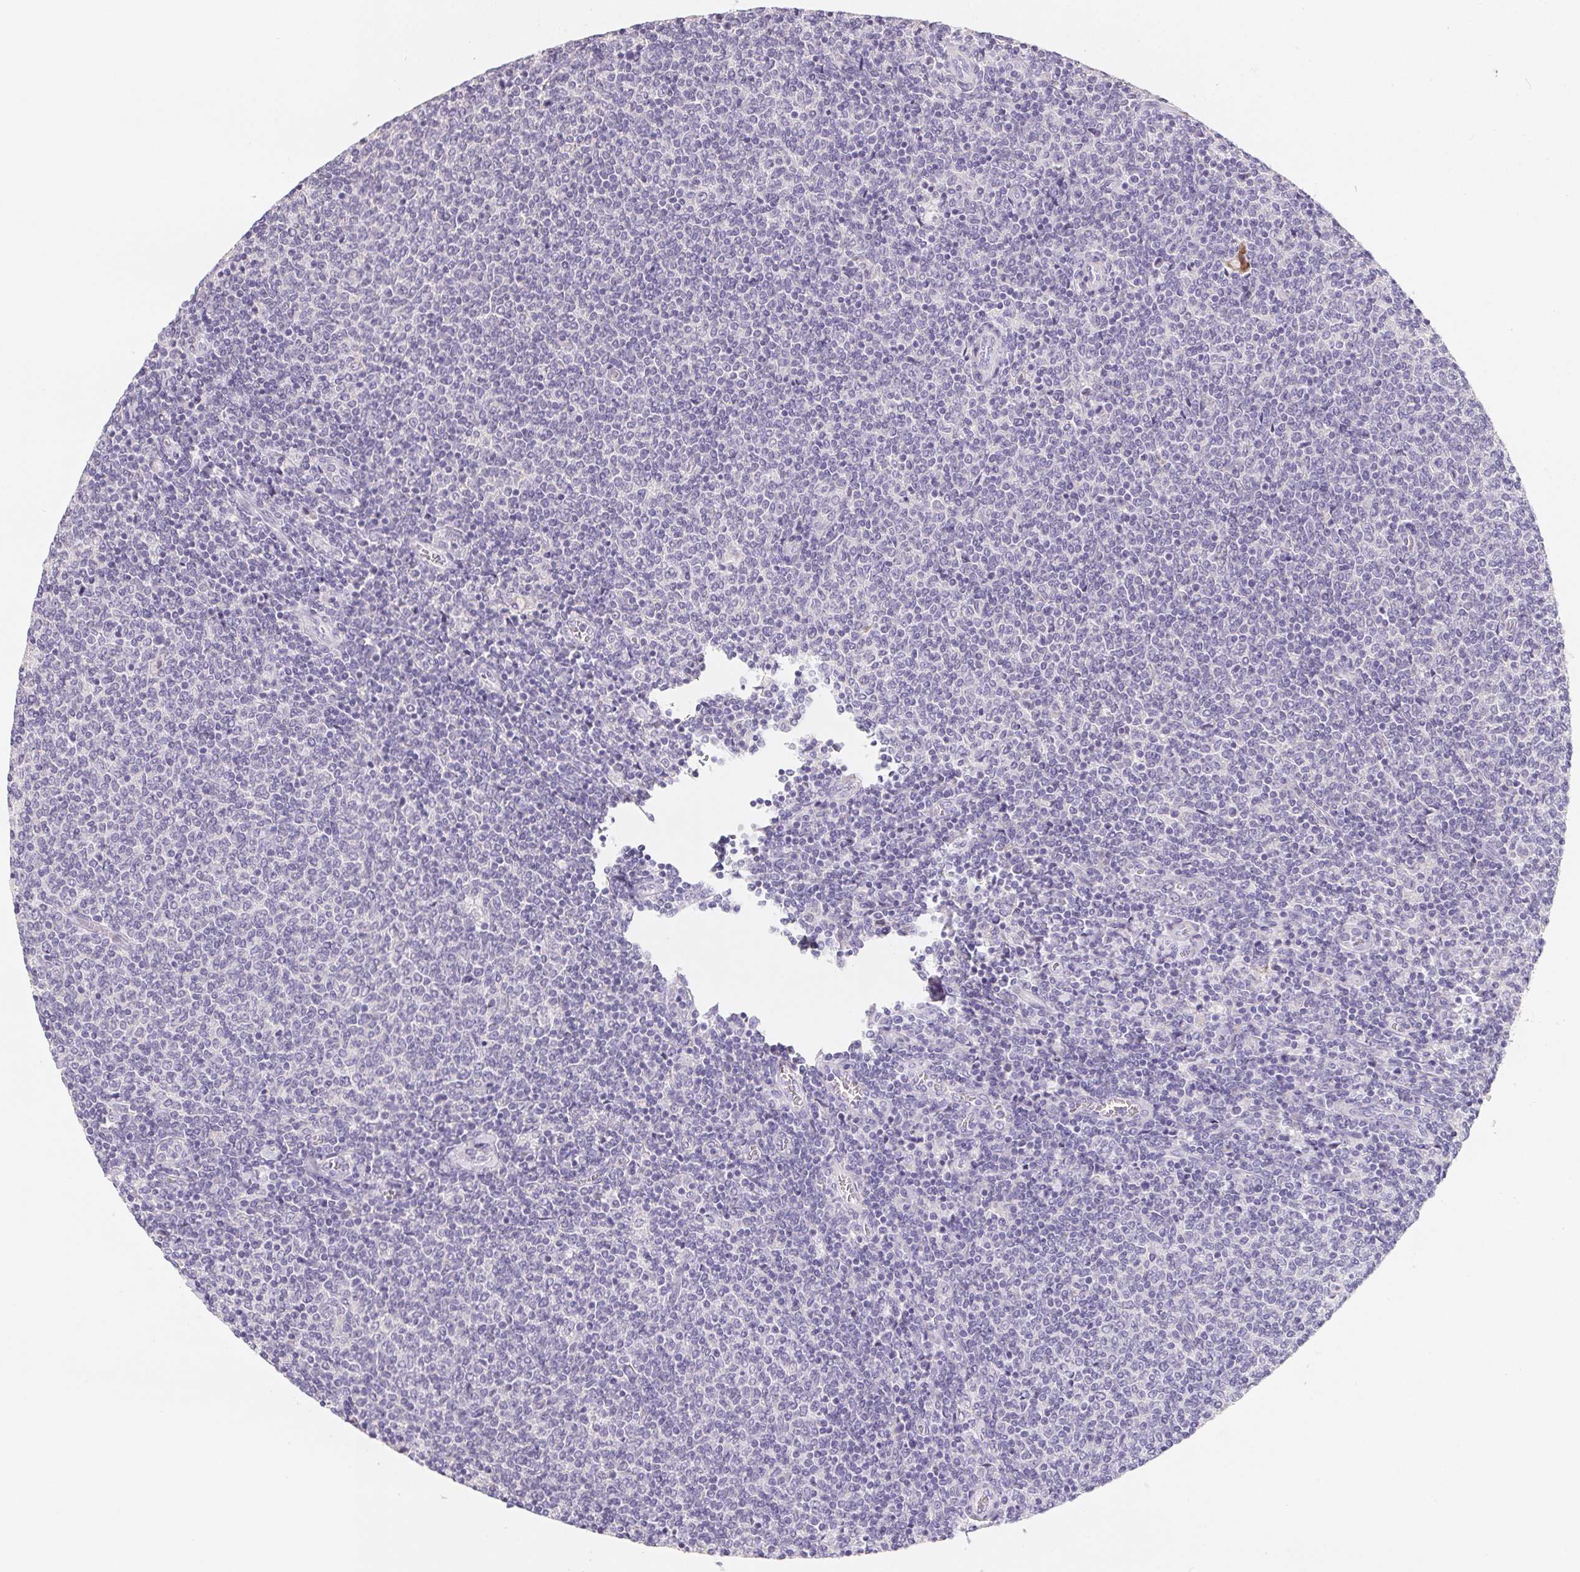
{"staining": {"intensity": "negative", "quantity": "none", "location": "none"}, "tissue": "lymphoma", "cell_type": "Tumor cells", "image_type": "cancer", "snomed": [{"axis": "morphology", "description": "Malignant lymphoma, non-Hodgkin's type, Low grade"}, {"axis": "topography", "description": "Lymph node"}], "caption": "IHC of lymphoma demonstrates no expression in tumor cells.", "gene": "FDX1", "patient": {"sex": "male", "age": 52}}